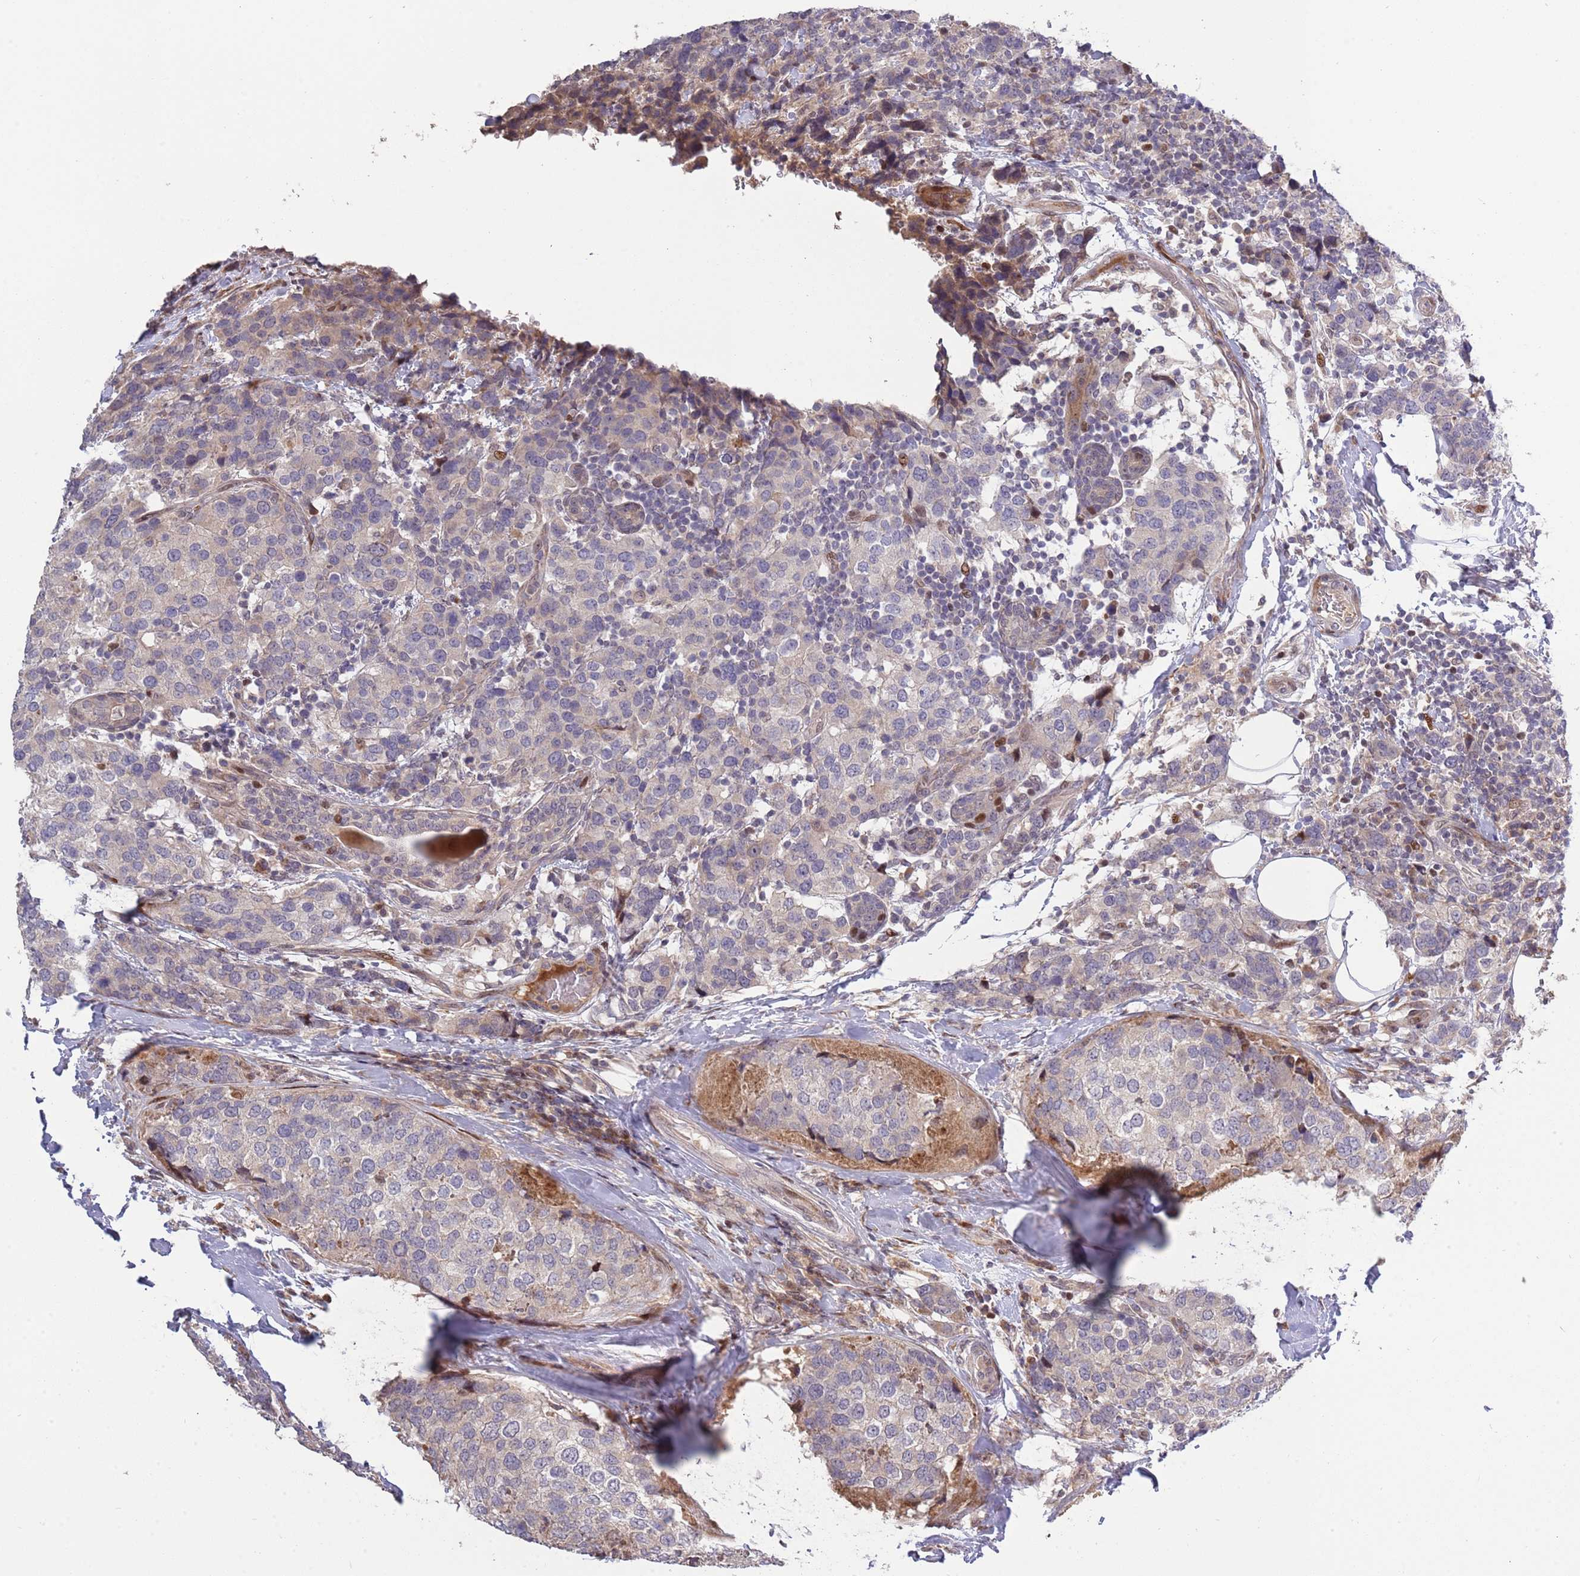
{"staining": {"intensity": "weak", "quantity": "<25%", "location": "cytoplasmic/membranous"}, "tissue": "breast cancer", "cell_type": "Tumor cells", "image_type": "cancer", "snomed": [{"axis": "morphology", "description": "Lobular carcinoma"}, {"axis": "topography", "description": "Breast"}], "caption": "Photomicrograph shows no significant protein expression in tumor cells of breast lobular carcinoma.", "gene": "SYNDIG1L", "patient": {"sex": "female", "age": 59}}